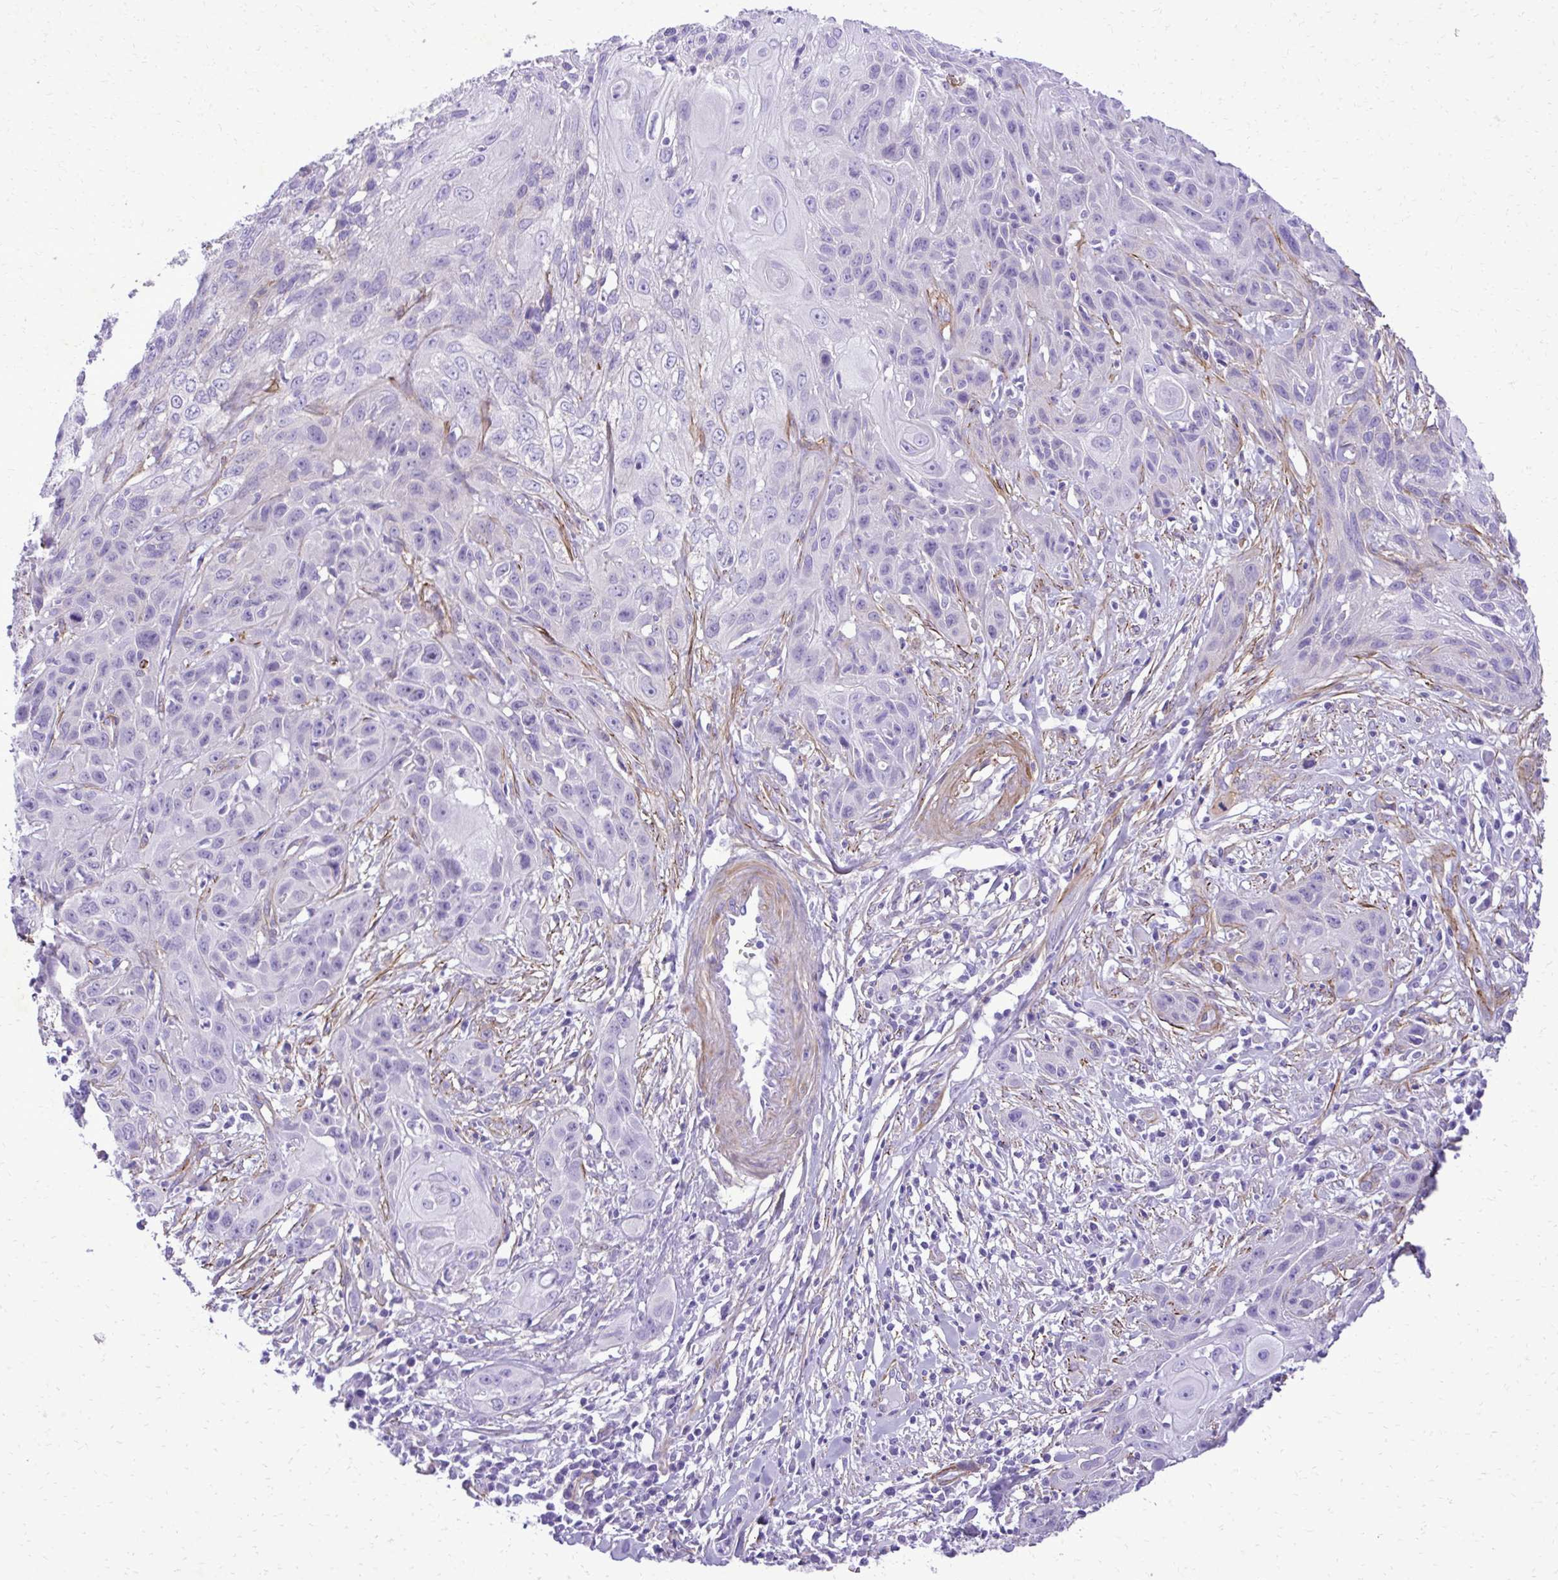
{"staining": {"intensity": "negative", "quantity": "none", "location": "none"}, "tissue": "skin cancer", "cell_type": "Tumor cells", "image_type": "cancer", "snomed": [{"axis": "morphology", "description": "Squamous cell carcinoma, NOS"}, {"axis": "topography", "description": "Skin"}, {"axis": "topography", "description": "Vulva"}], "caption": "Immunohistochemistry micrograph of neoplastic tissue: human squamous cell carcinoma (skin) stained with DAB (3,3'-diaminobenzidine) shows no significant protein staining in tumor cells.", "gene": "PITPNM3", "patient": {"sex": "female", "age": 83}}